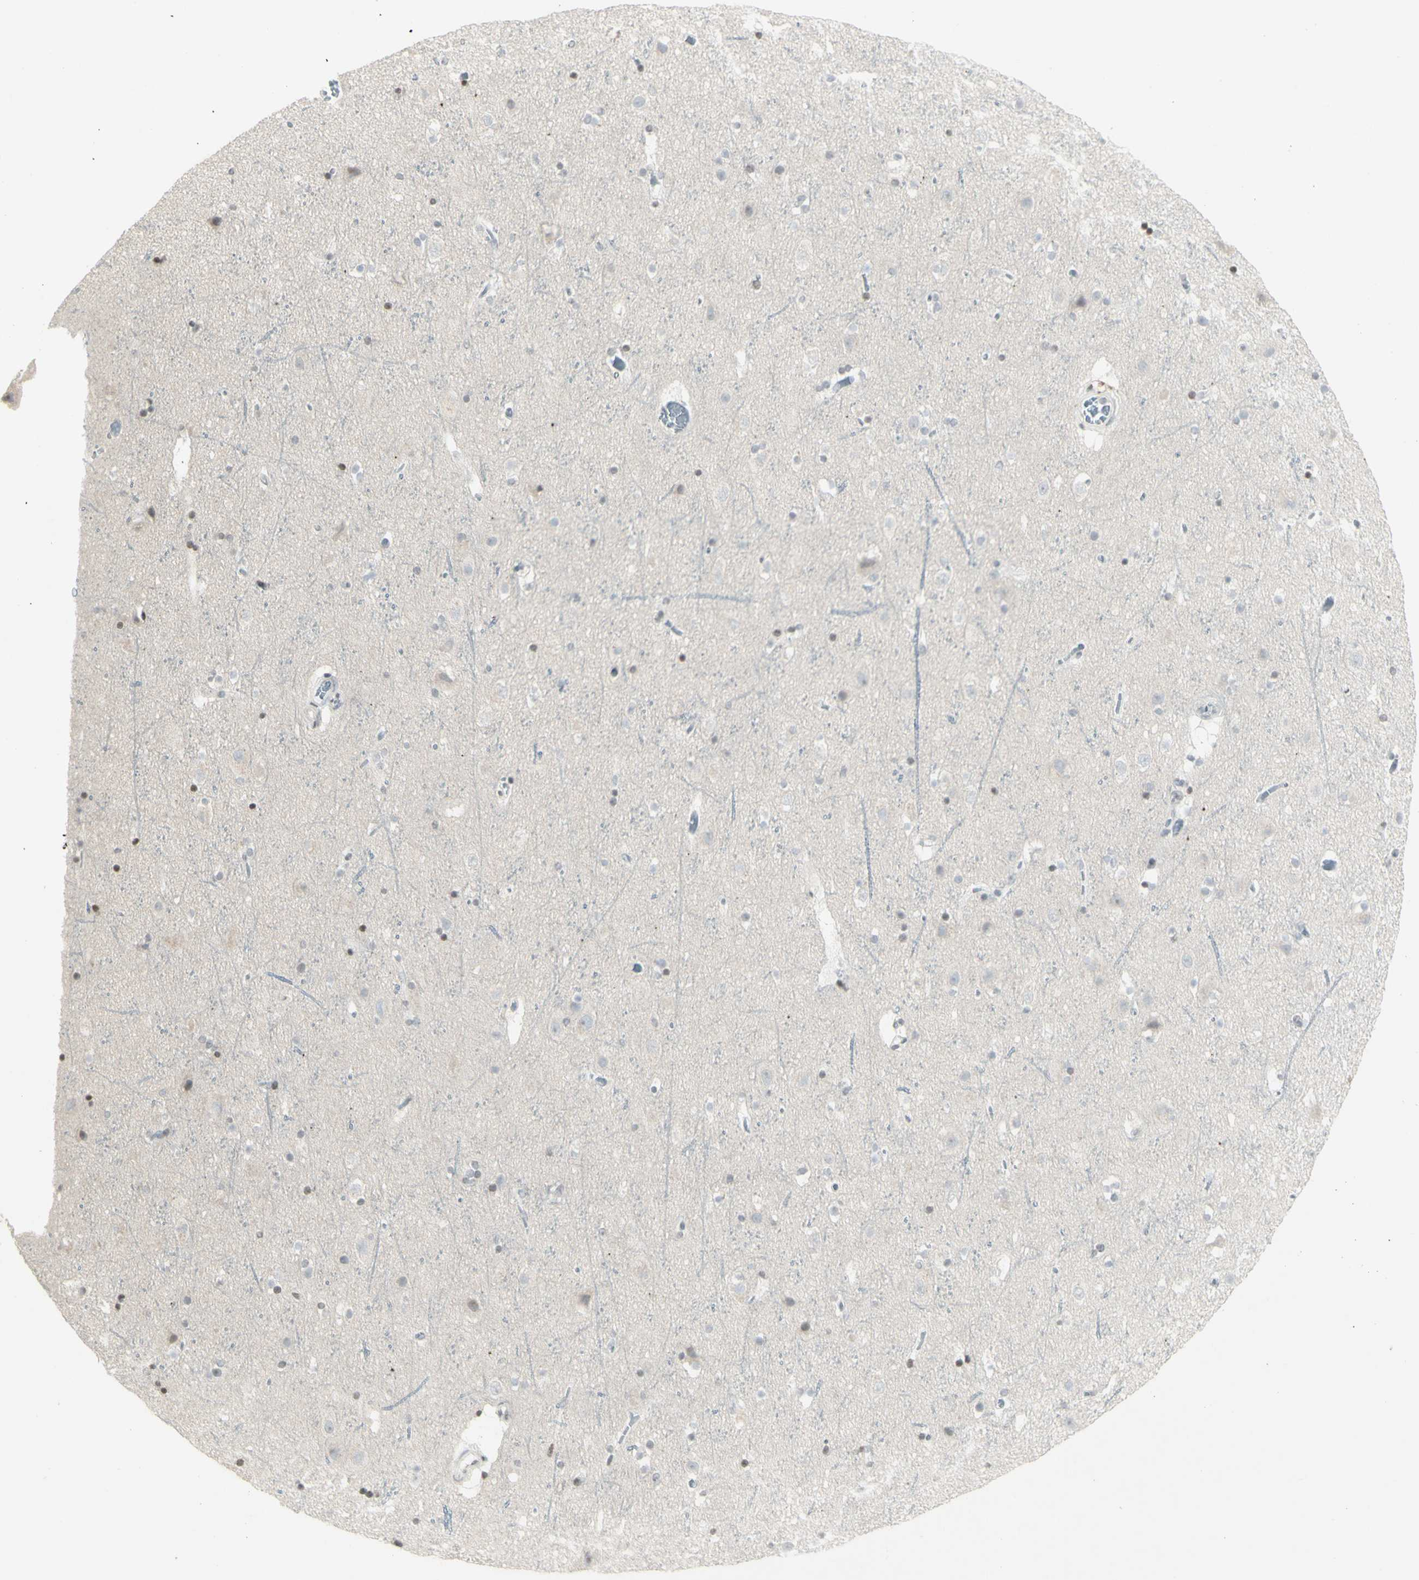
{"staining": {"intensity": "negative", "quantity": "none", "location": "none"}, "tissue": "cerebral cortex", "cell_type": "Endothelial cells", "image_type": "normal", "snomed": [{"axis": "morphology", "description": "Normal tissue, NOS"}, {"axis": "topography", "description": "Cerebral cortex"}], "caption": "Immunohistochemistry of benign human cerebral cortex displays no expression in endothelial cells.", "gene": "MUC5AC", "patient": {"sex": "male", "age": 45}}